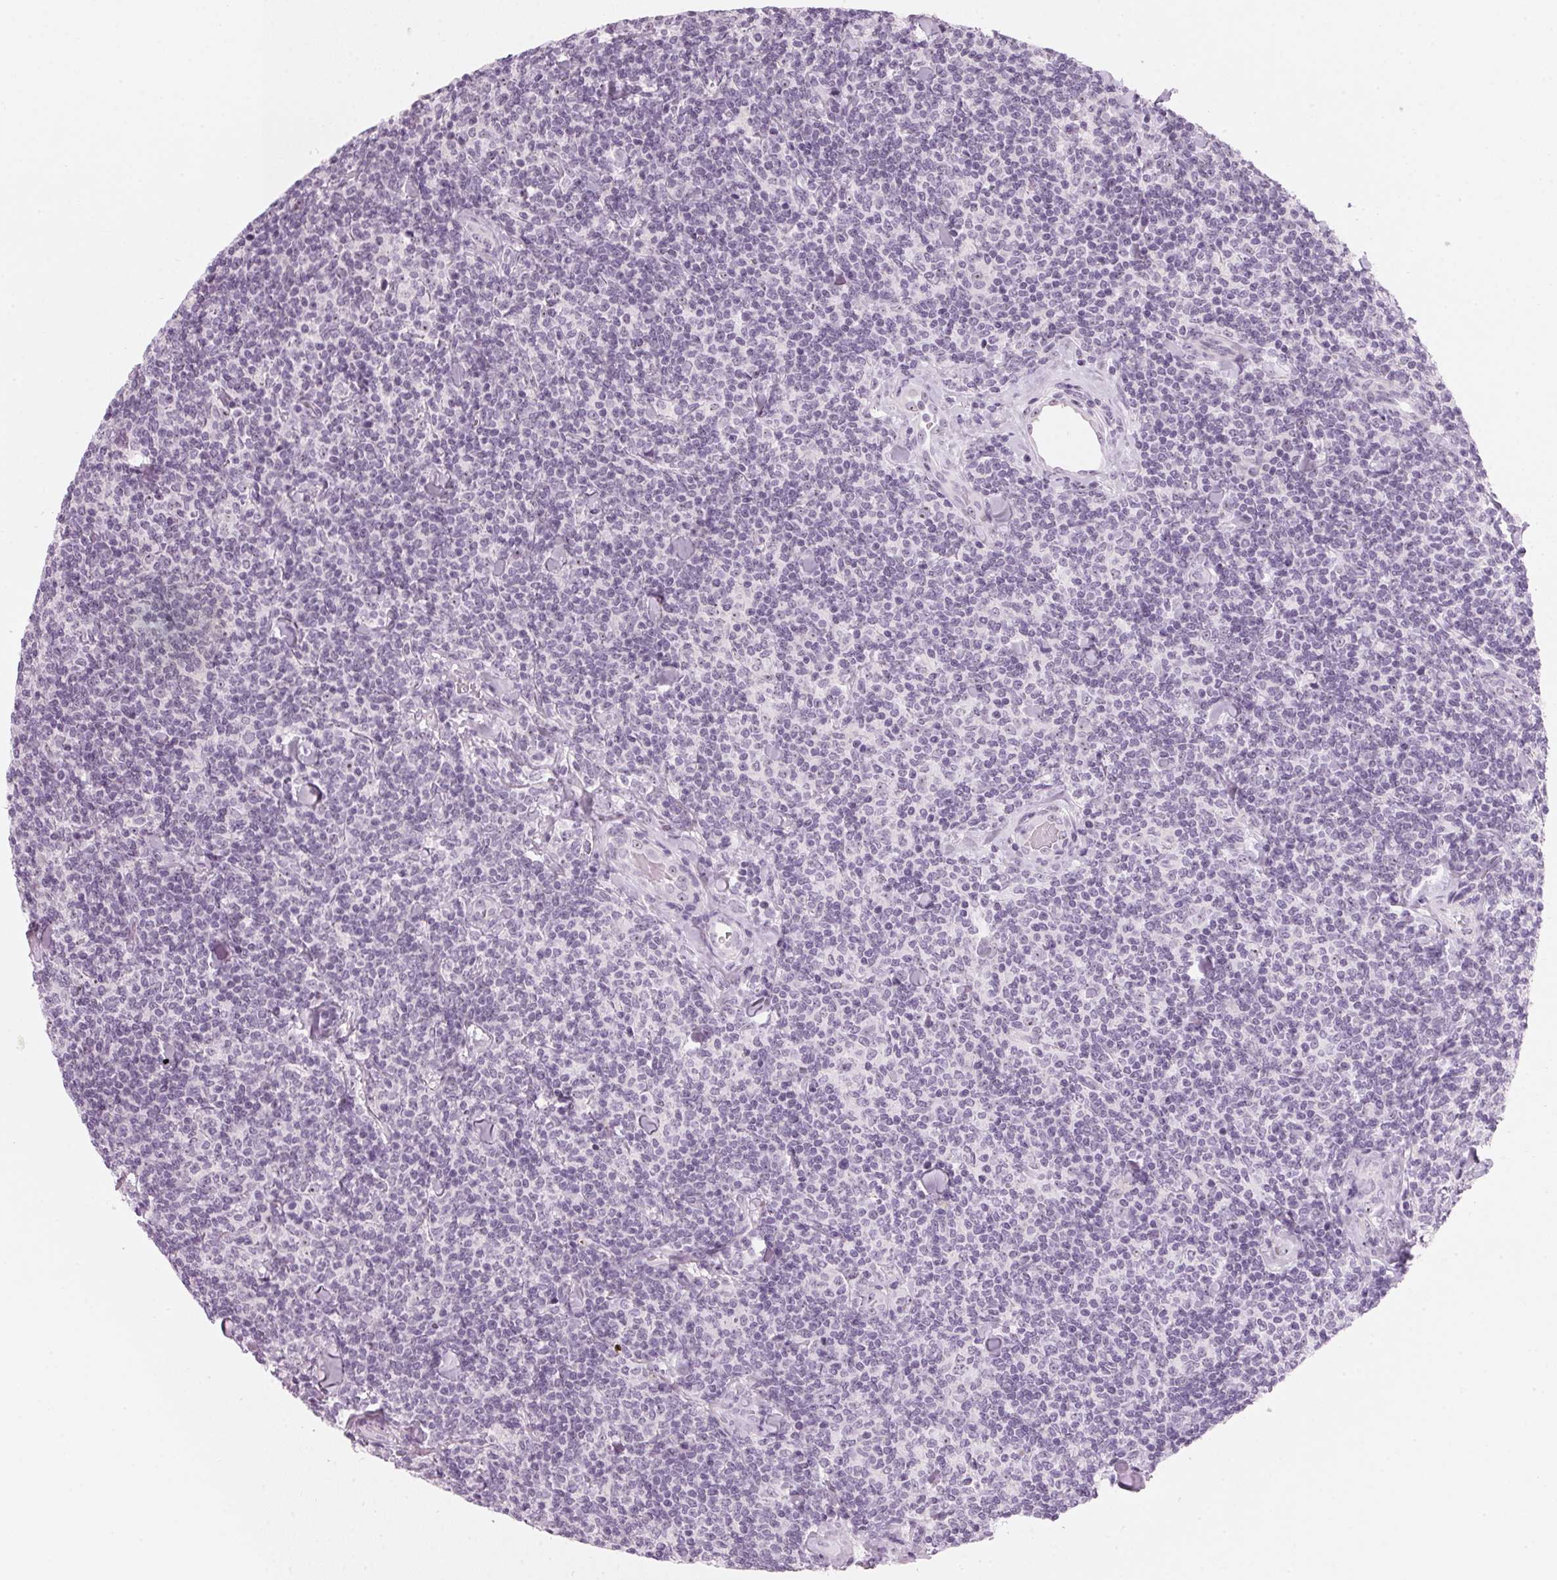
{"staining": {"intensity": "negative", "quantity": "none", "location": "none"}, "tissue": "lymphoma", "cell_type": "Tumor cells", "image_type": "cancer", "snomed": [{"axis": "morphology", "description": "Malignant lymphoma, non-Hodgkin's type, Low grade"}, {"axis": "topography", "description": "Lymph node"}], "caption": "Histopathology image shows no significant protein positivity in tumor cells of lymphoma. (Stains: DAB immunohistochemistry with hematoxylin counter stain, Microscopy: brightfield microscopy at high magnification).", "gene": "DNTTIP2", "patient": {"sex": "female", "age": 56}}